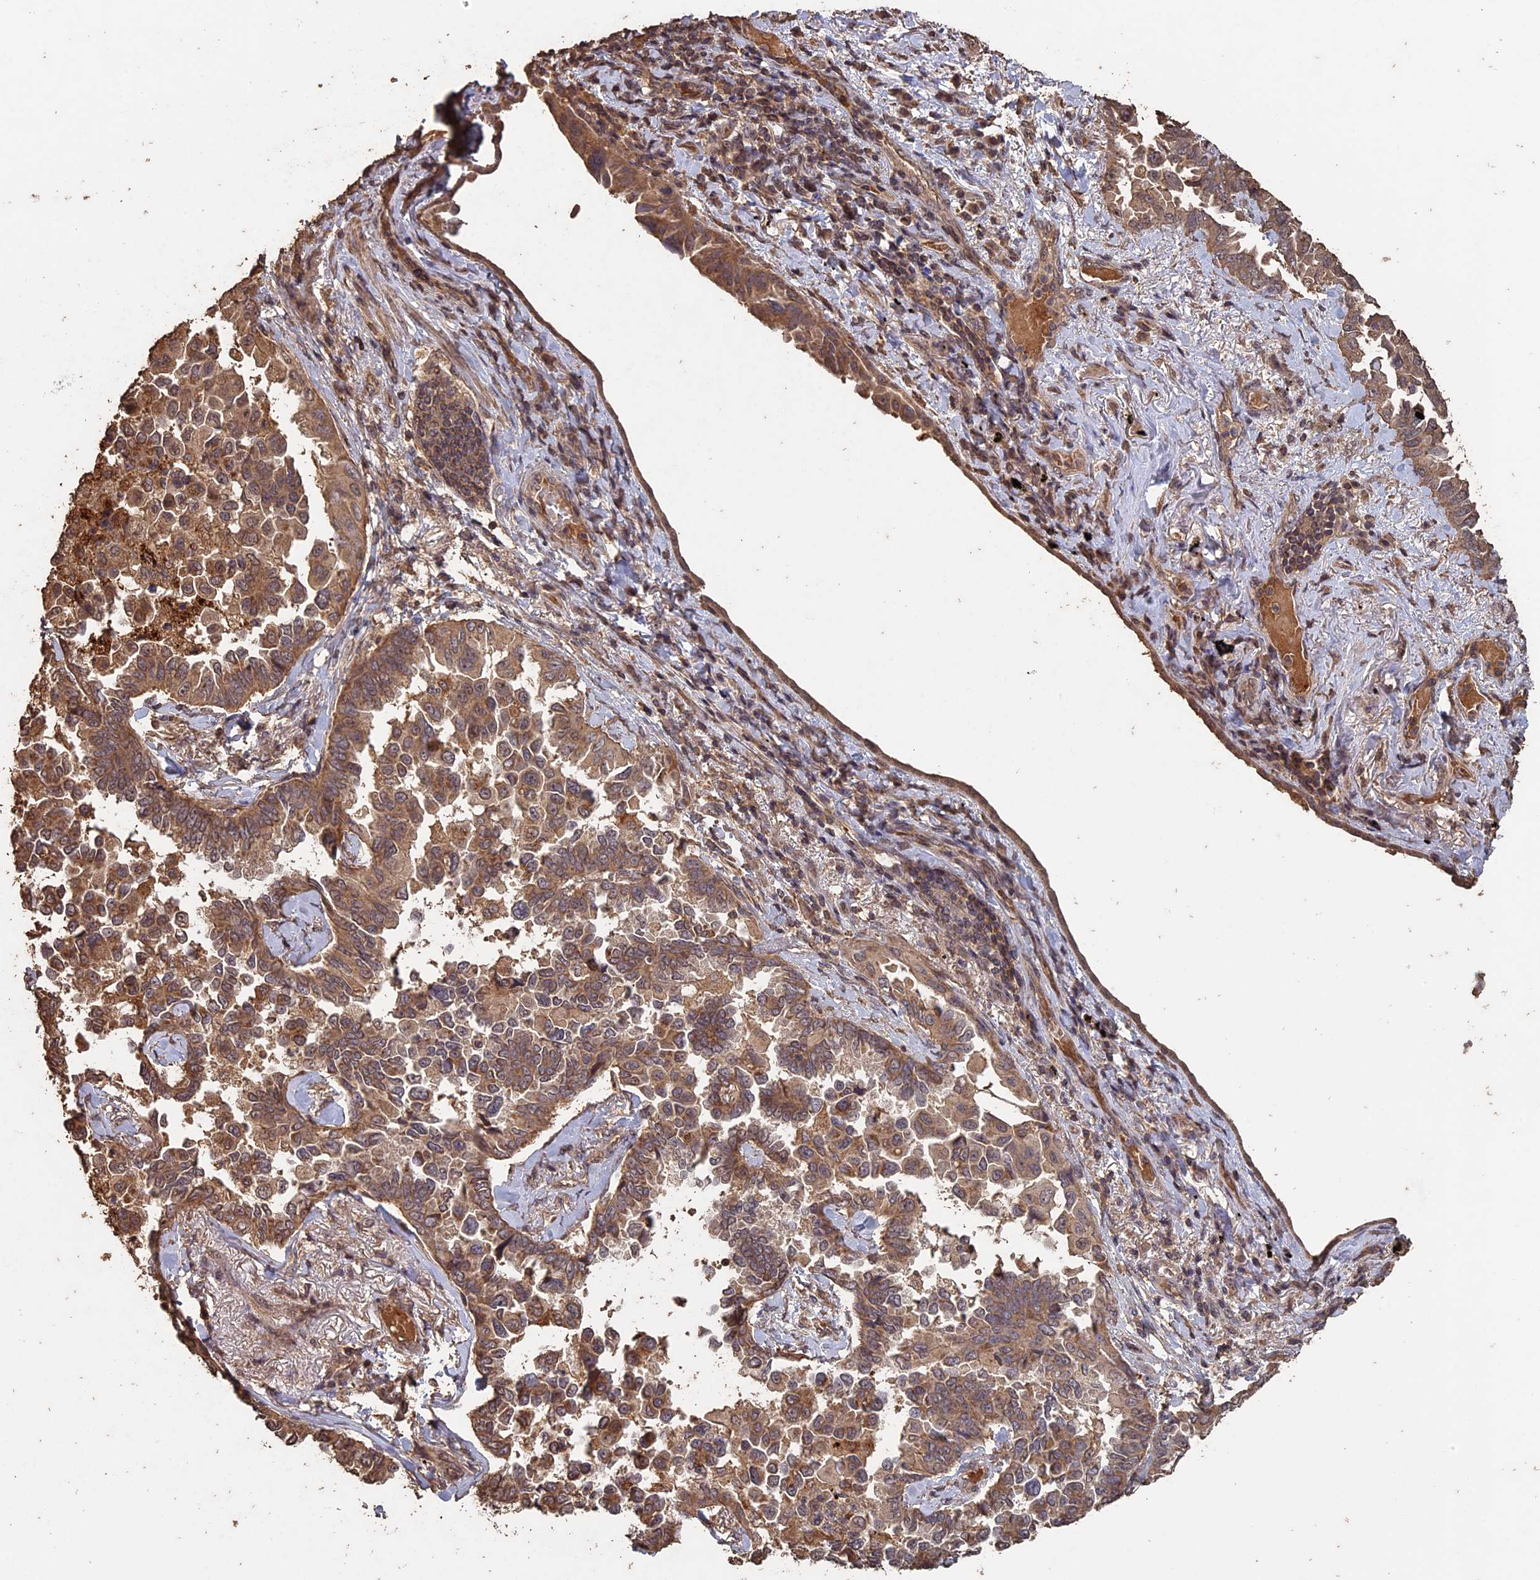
{"staining": {"intensity": "moderate", "quantity": ">75%", "location": "cytoplasmic/membranous"}, "tissue": "lung cancer", "cell_type": "Tumor cells", "image_type": "cancer", "snomed": [{"axis": "morphology", "description": "Adenocarcinoma, NOS"}, {"axis": "topography", "description": "Lung"}], "caption": "Immunohistochemical staining of human lung cancer (adenocarcinoma) shows medium levels of moderate cytoplasmic/membranous staining in approximately >75% of tumor cells.", "gene": "HUNK", "patient": {"sex": "female", "age": 67}}